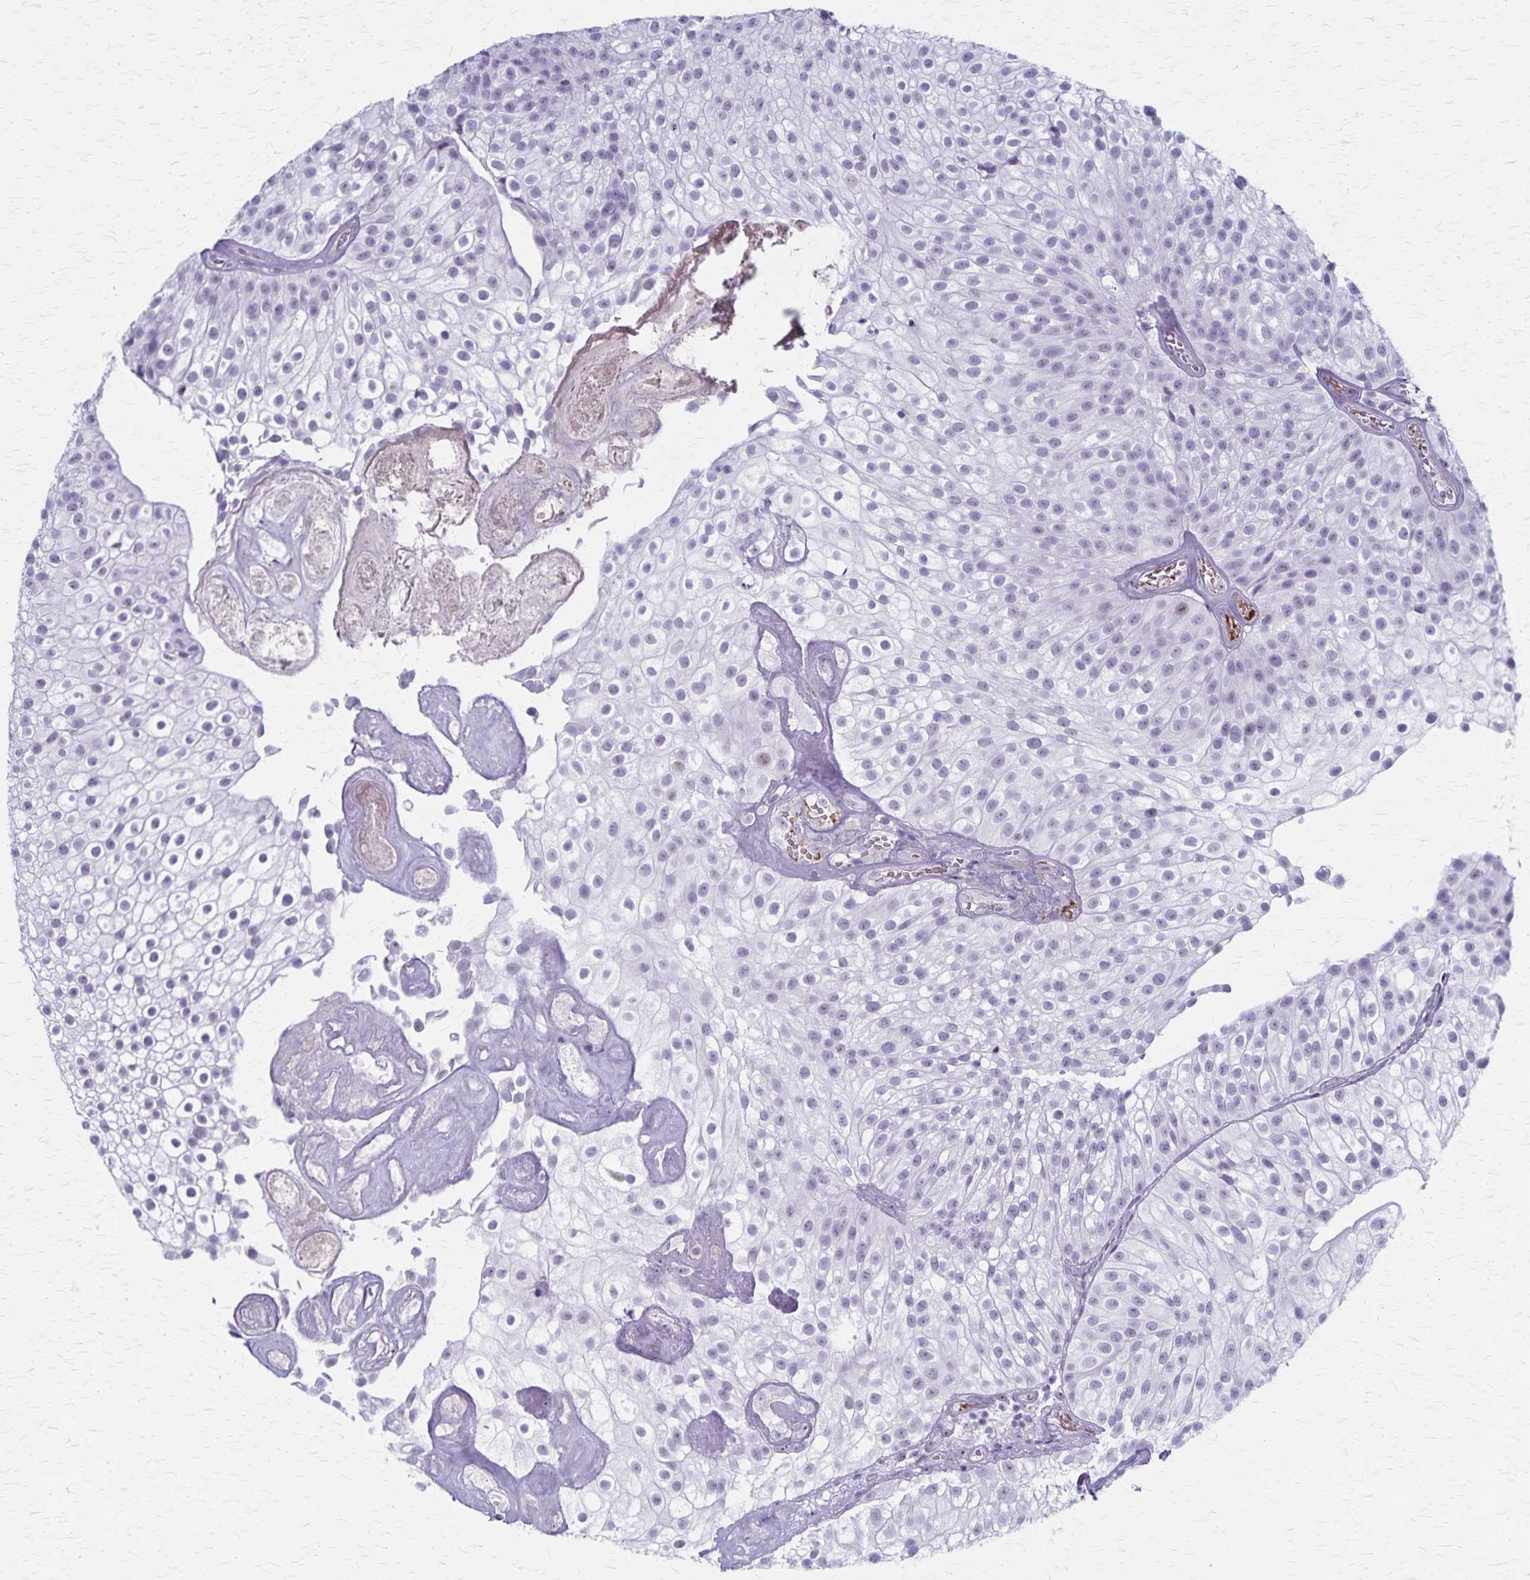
{"staining": {"intensity": "negative", "quantity": "none", "location": "none"}, "tissue": "urothelial cancer", "cell_type": "Tumor cells", "image_type": "cancer", "snomed": [{"axis": "morphology", "description": "Urothelial carcinoma, Low grade"}, {"axis": "topography", "description": "Urinary bladder"}], "caption": "A histopathology image of human urothelial carcinoma (low-grade) is negative for staining in tumor cells.", "gene": "DLK2", "patient": {"sex": "male", "age": 70}}